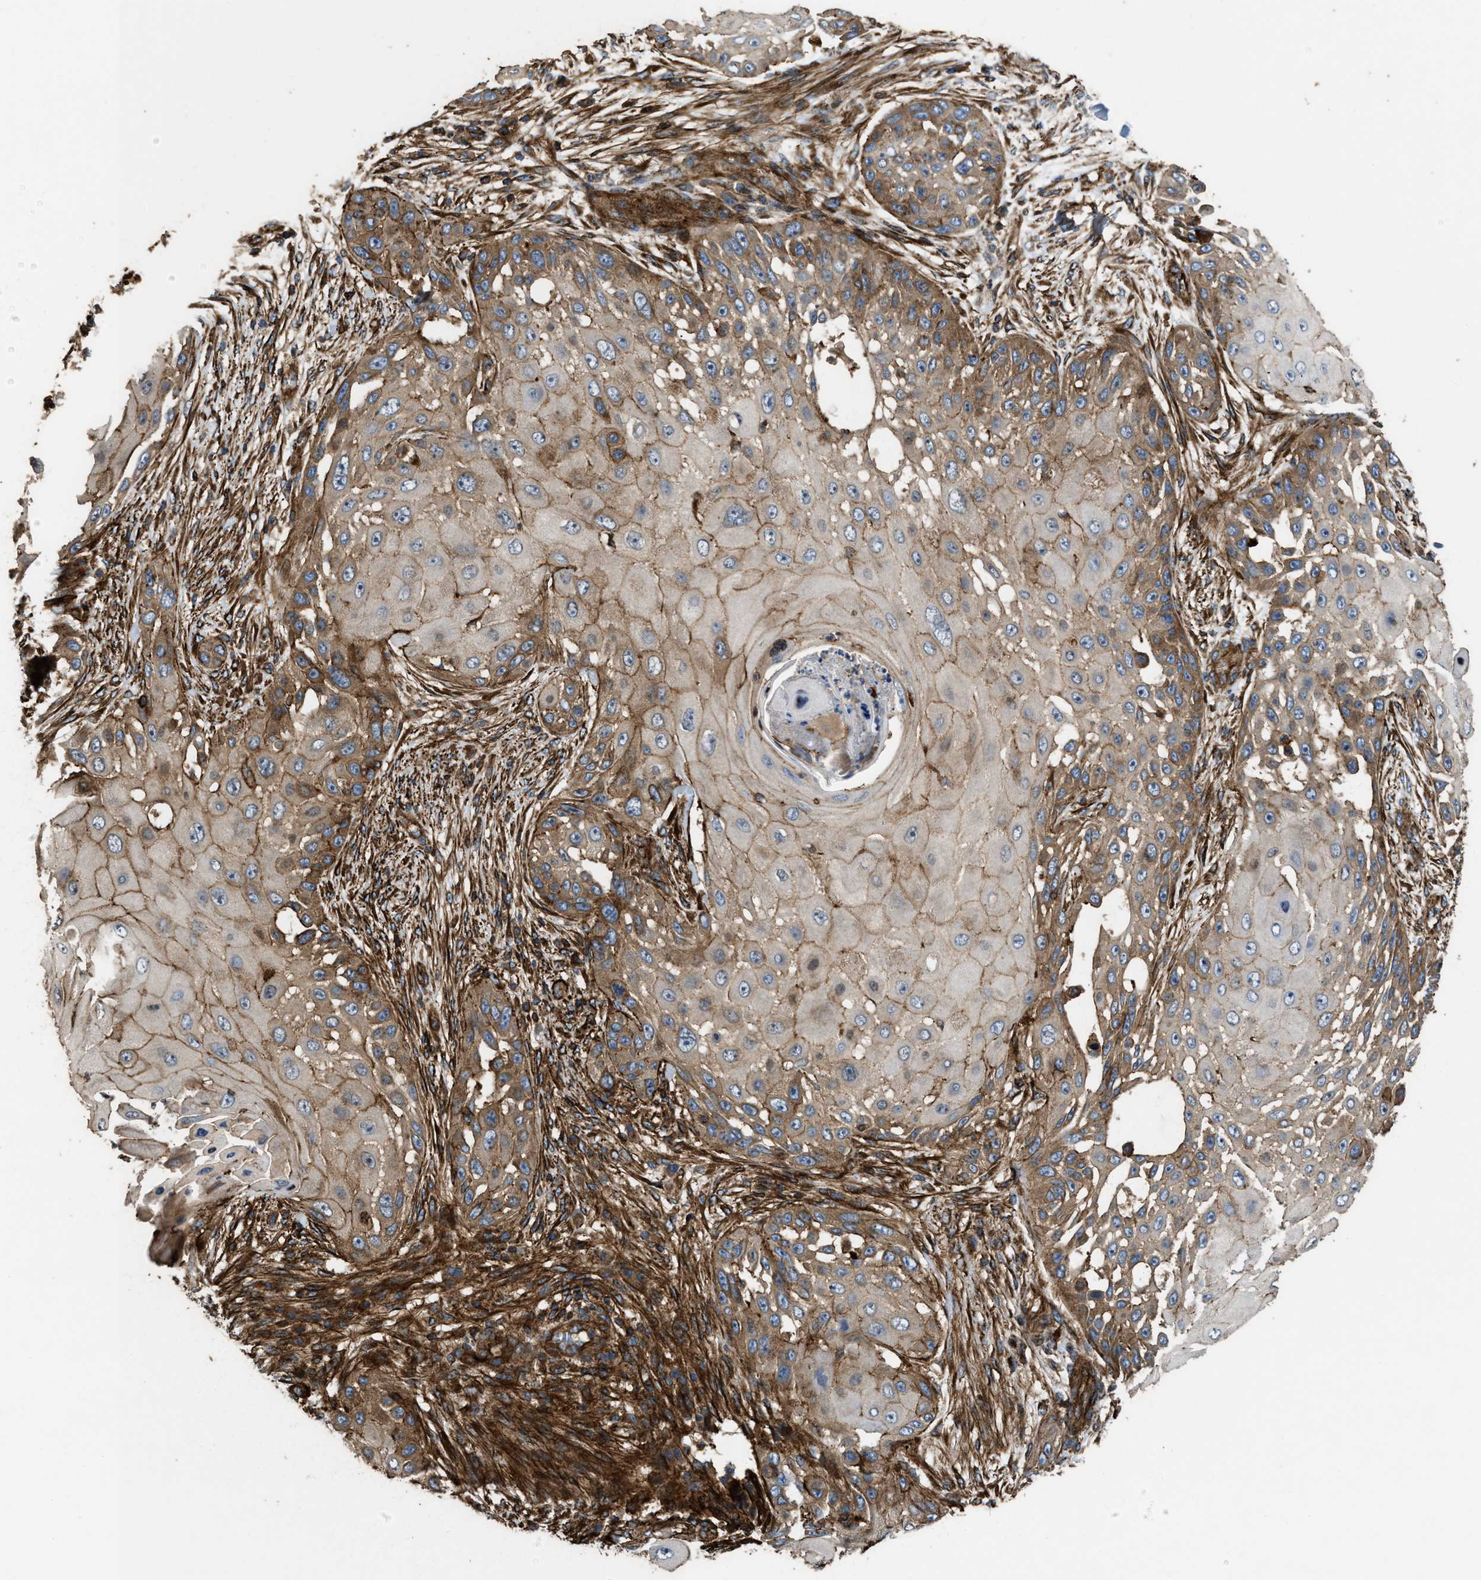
{"staining": {"intensity": "moderate", "quantity": "25%-75%", "location": "cytoplasmic/membranous"}, "tissue": "skin cancer", "cell_type": "Tumor cells", "image_type": "cancer", "snomed": [{"axis": "morphology", "description": "Squamous cell carcinoma, NOS"}, {"axis": "topography", "description": "Skin"}], "caption": "Immunohistochemistry image of neoplastic tissue: squamous cell carcinoma (skin) stained using immunohistochemistry (IHC) displays medium levels of moderate protein expression localized specifically in the cytoplasmic/membranous of tumor cells, appearing as a cytoplasmic/membranous brown color.", "gene": "EGLN1", "patient": {"sex": "female", "age": 44}}